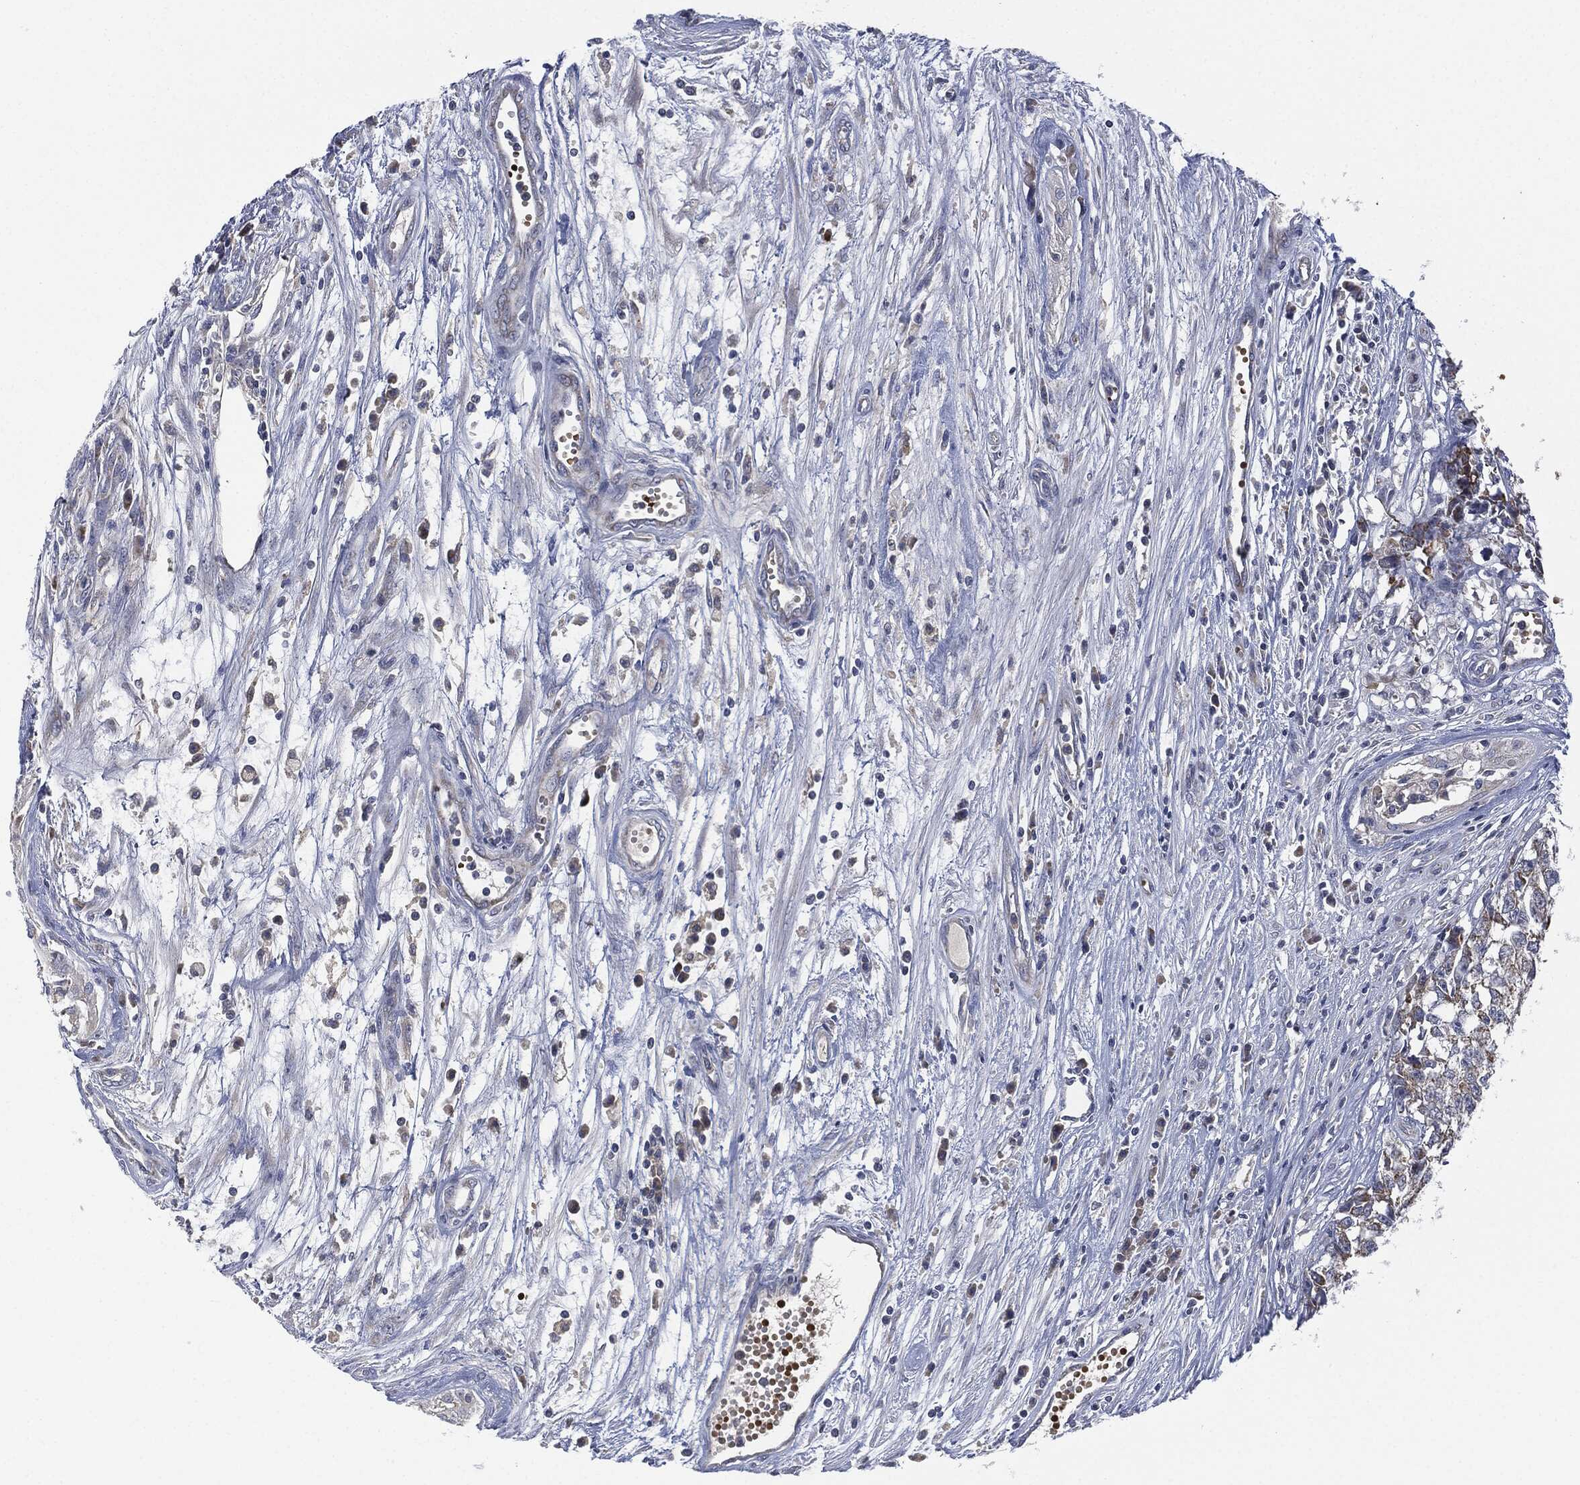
{"staining": {"intensity": "moderate", "quantity": "<25%", "location": "cytoplasmic/membranous"}, "tissue": "testis cancer", "cell_type": "Tumor cells", "image_type": "cancer", "snomed": [{"axis": "morphology", "description": "Seminoma, NOS"}, {"axis": "morphology", "description": "Carcinoma, Embryonal, NOS"}, {"axis": "topography", "description": "Testis"}], "caption": "This micrograph reveals testis cancer (seminoma) stained with immunohistochemistry to label a protein in brown. The cytoplasmic/membranous of tumor cells show moderate positivity for the protein. Nuclei are counter-stained blue.", "gene": "SIGLEC9", "patient": {"sex": "male", "age": 22}}